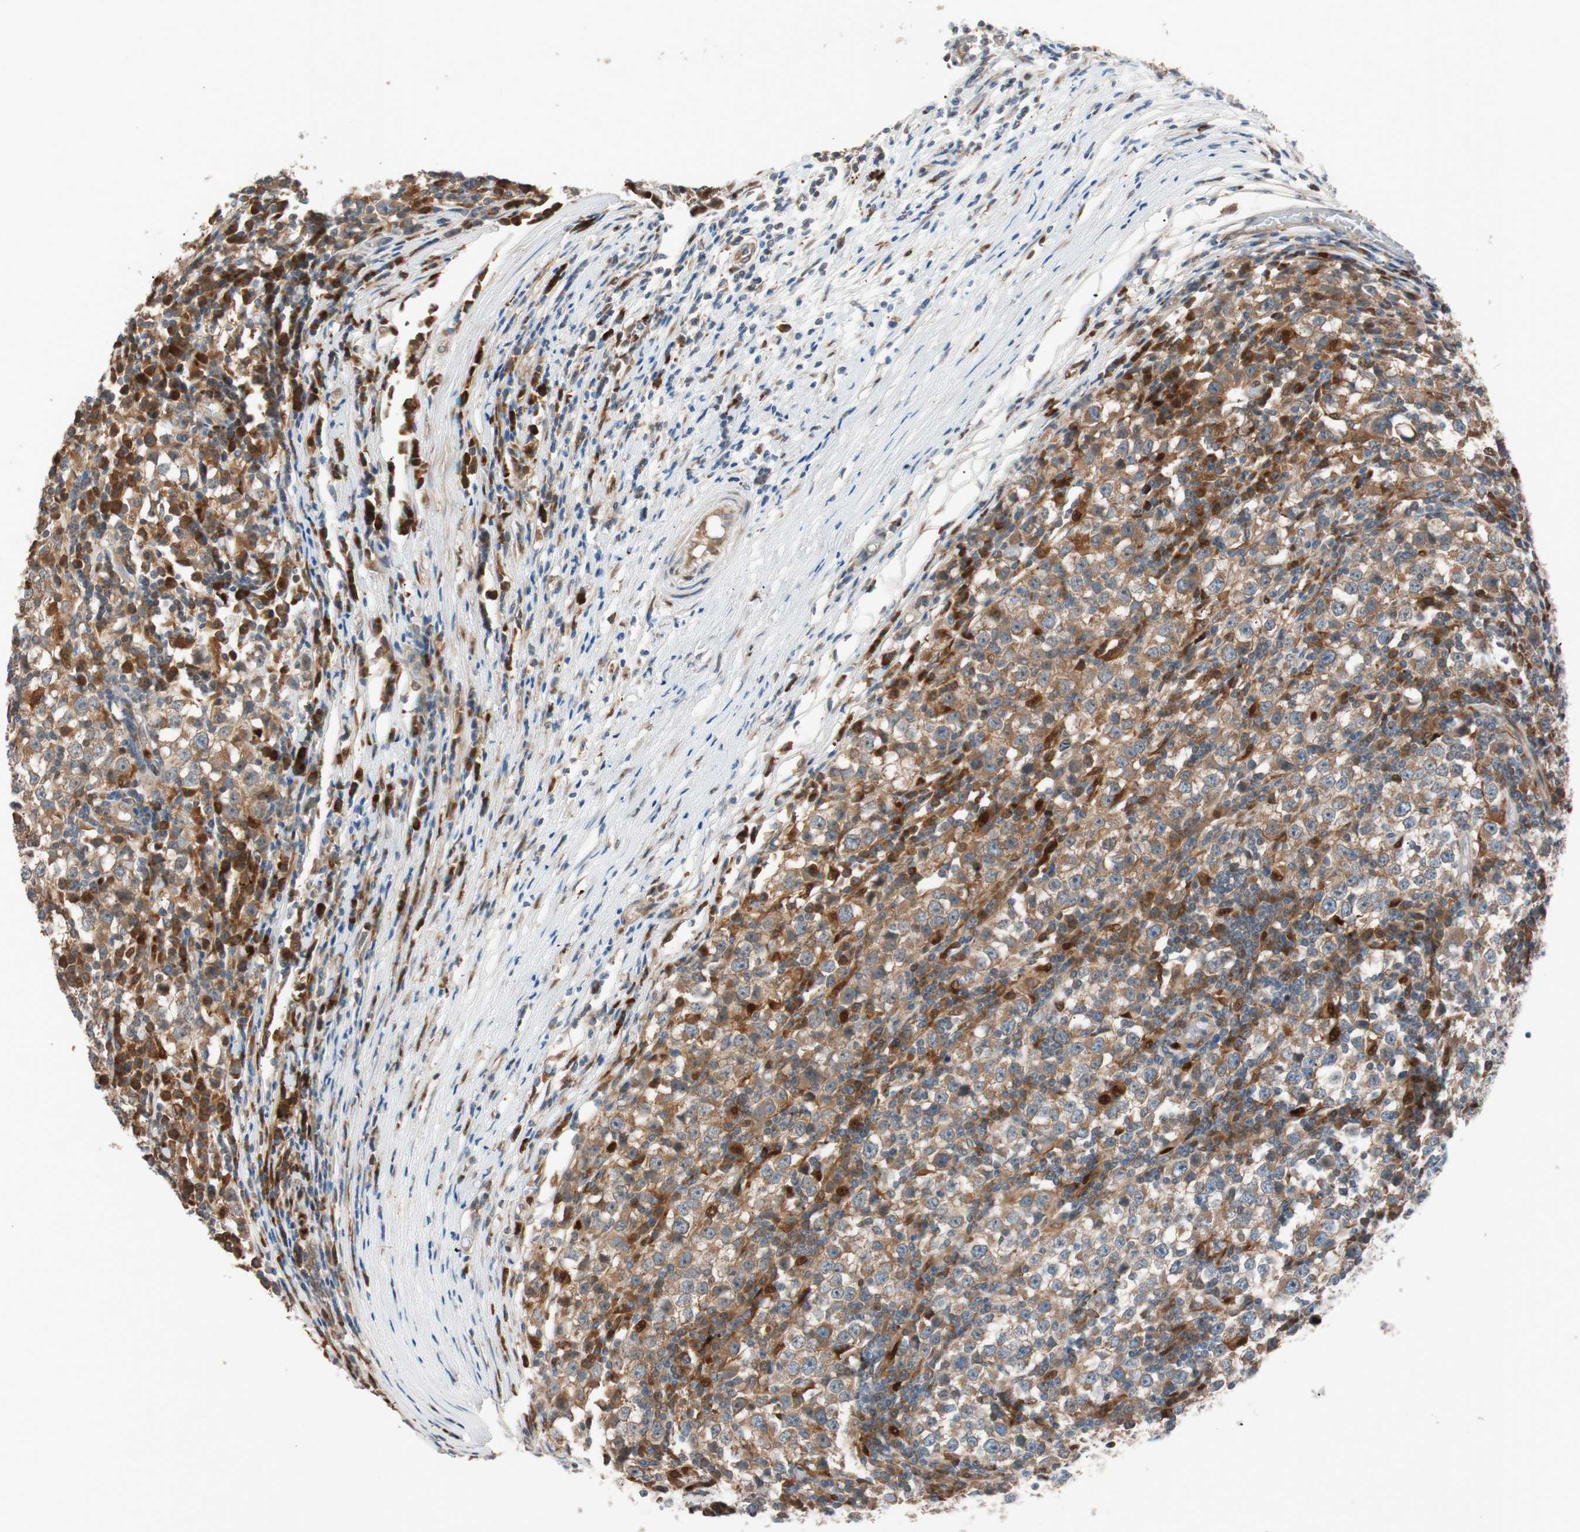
{"staining": {"intensity": "moderate", "quantity": ">75%", "location": "cytoplasmic/membranous"}, "tissue": "testis cancer", "cell_type": "Tumor cells", "image_type": "cancer", "snomed": [{"axis": "morphology", "description": "Seminoma, NOS"}, {"axis": "topography", "description": "Testis"}], "caption": "IHC image of neoplastic tissue: testis cancer stained using IHC shows medium levels of moderate protein expression localized specifically in the cytoplasmic/membranous of tumor cells, appearing as a cytoplasmic/membranous brown color.", "gene": "FAAH", "patient": {"sex": "male", "age": 65}}